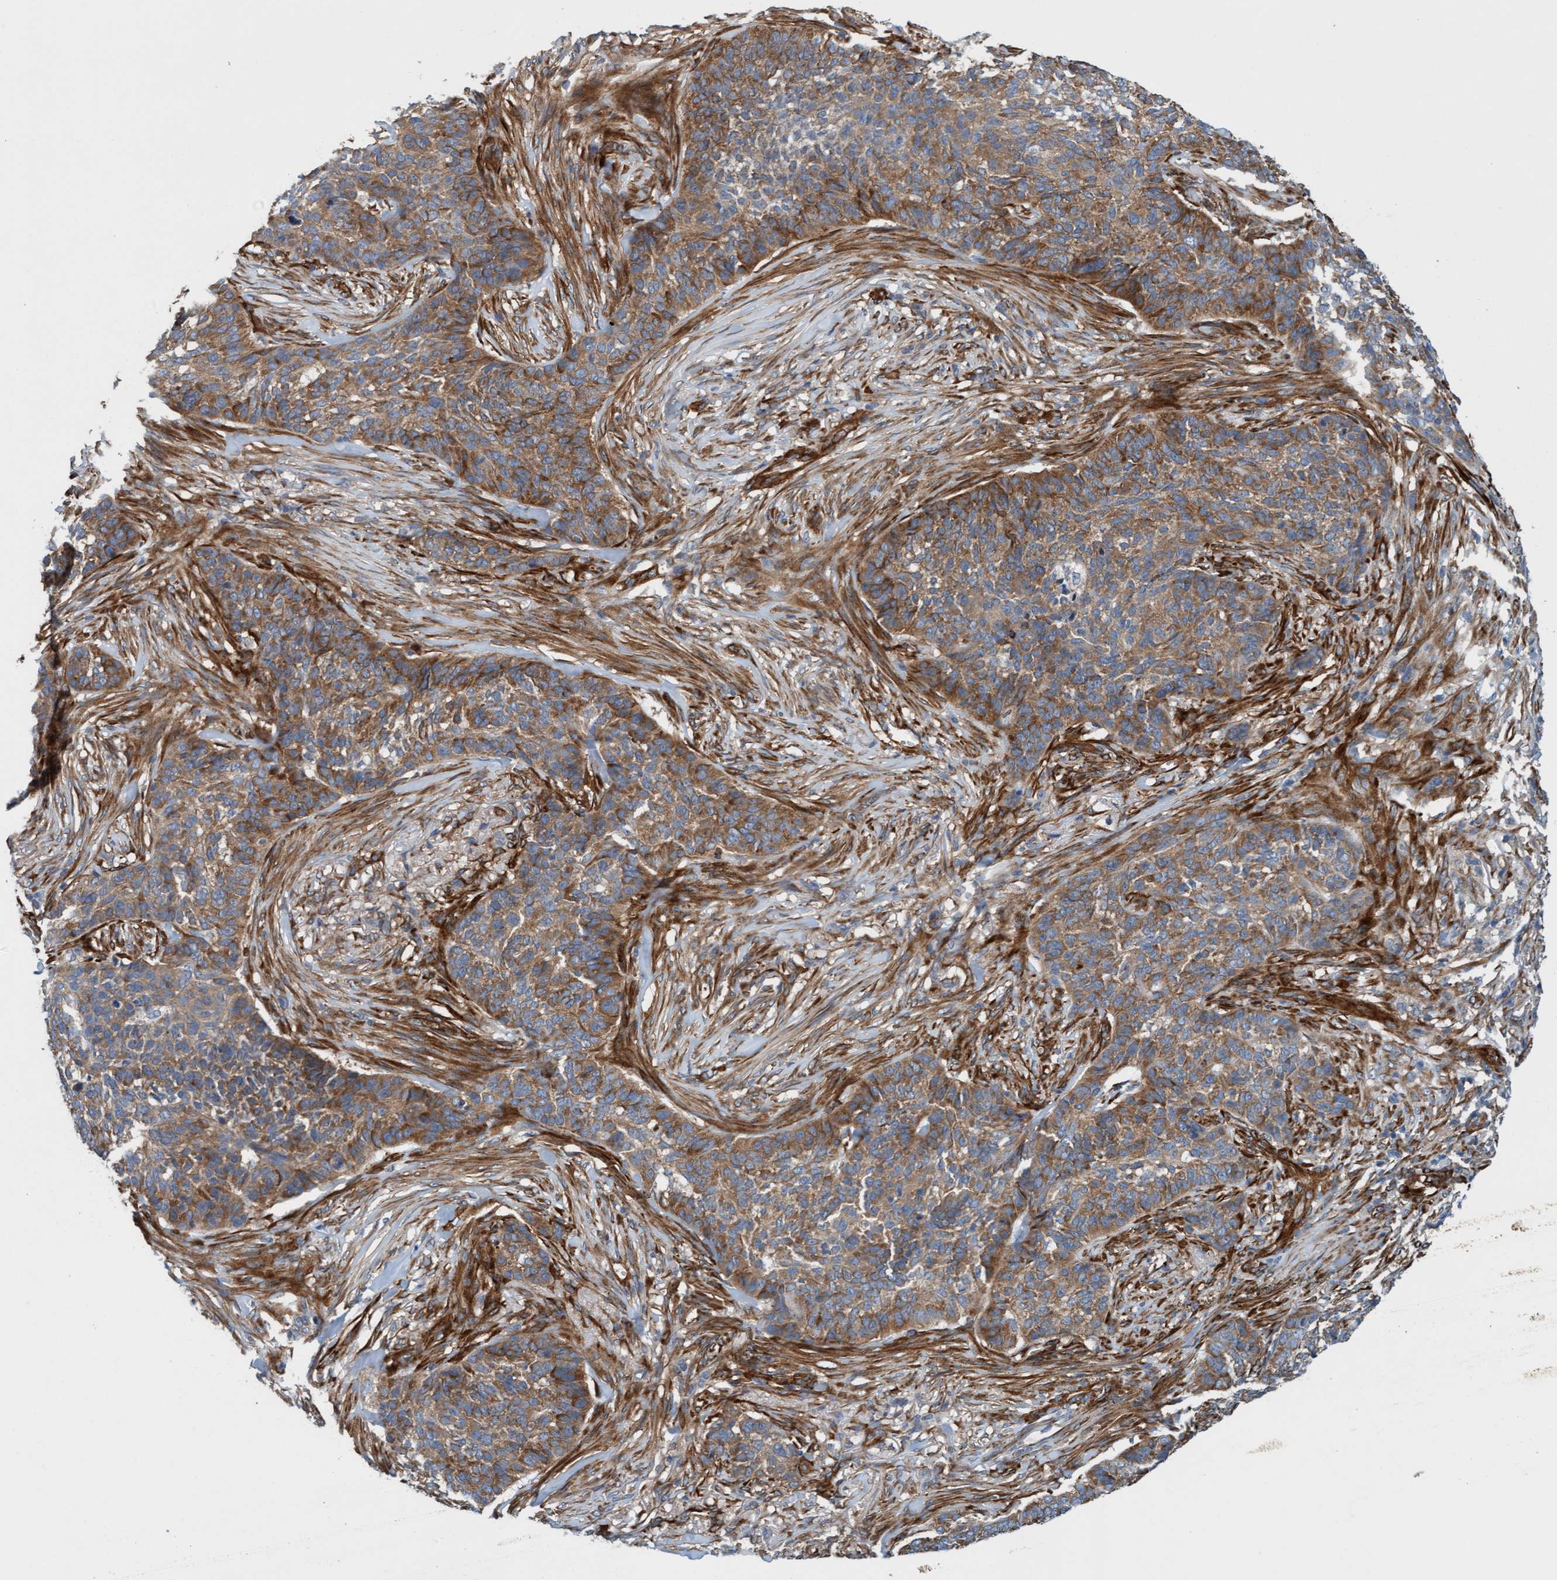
{"staining": {"intensity": "moderate", "quantity": ">75%", "location": "cytoplasmic/membranous"}, "tissue": "skin cancer", "cell_type": "Tumor cells", "image_type": "cancer", "snomed": [{"axis": "morphology", "description": "Basal cell carcinoma"}, {"axis": "topography", "description": "Skin"}], "caption": "Skin basal cell carcinoma was stained to show a protein in brown. There is medium levels of moderate cytoplasmic/membranous staining in about >75% of tumor cells.", "gene": "FMNL3", "patient": {"sex": "male", "age": 85}}